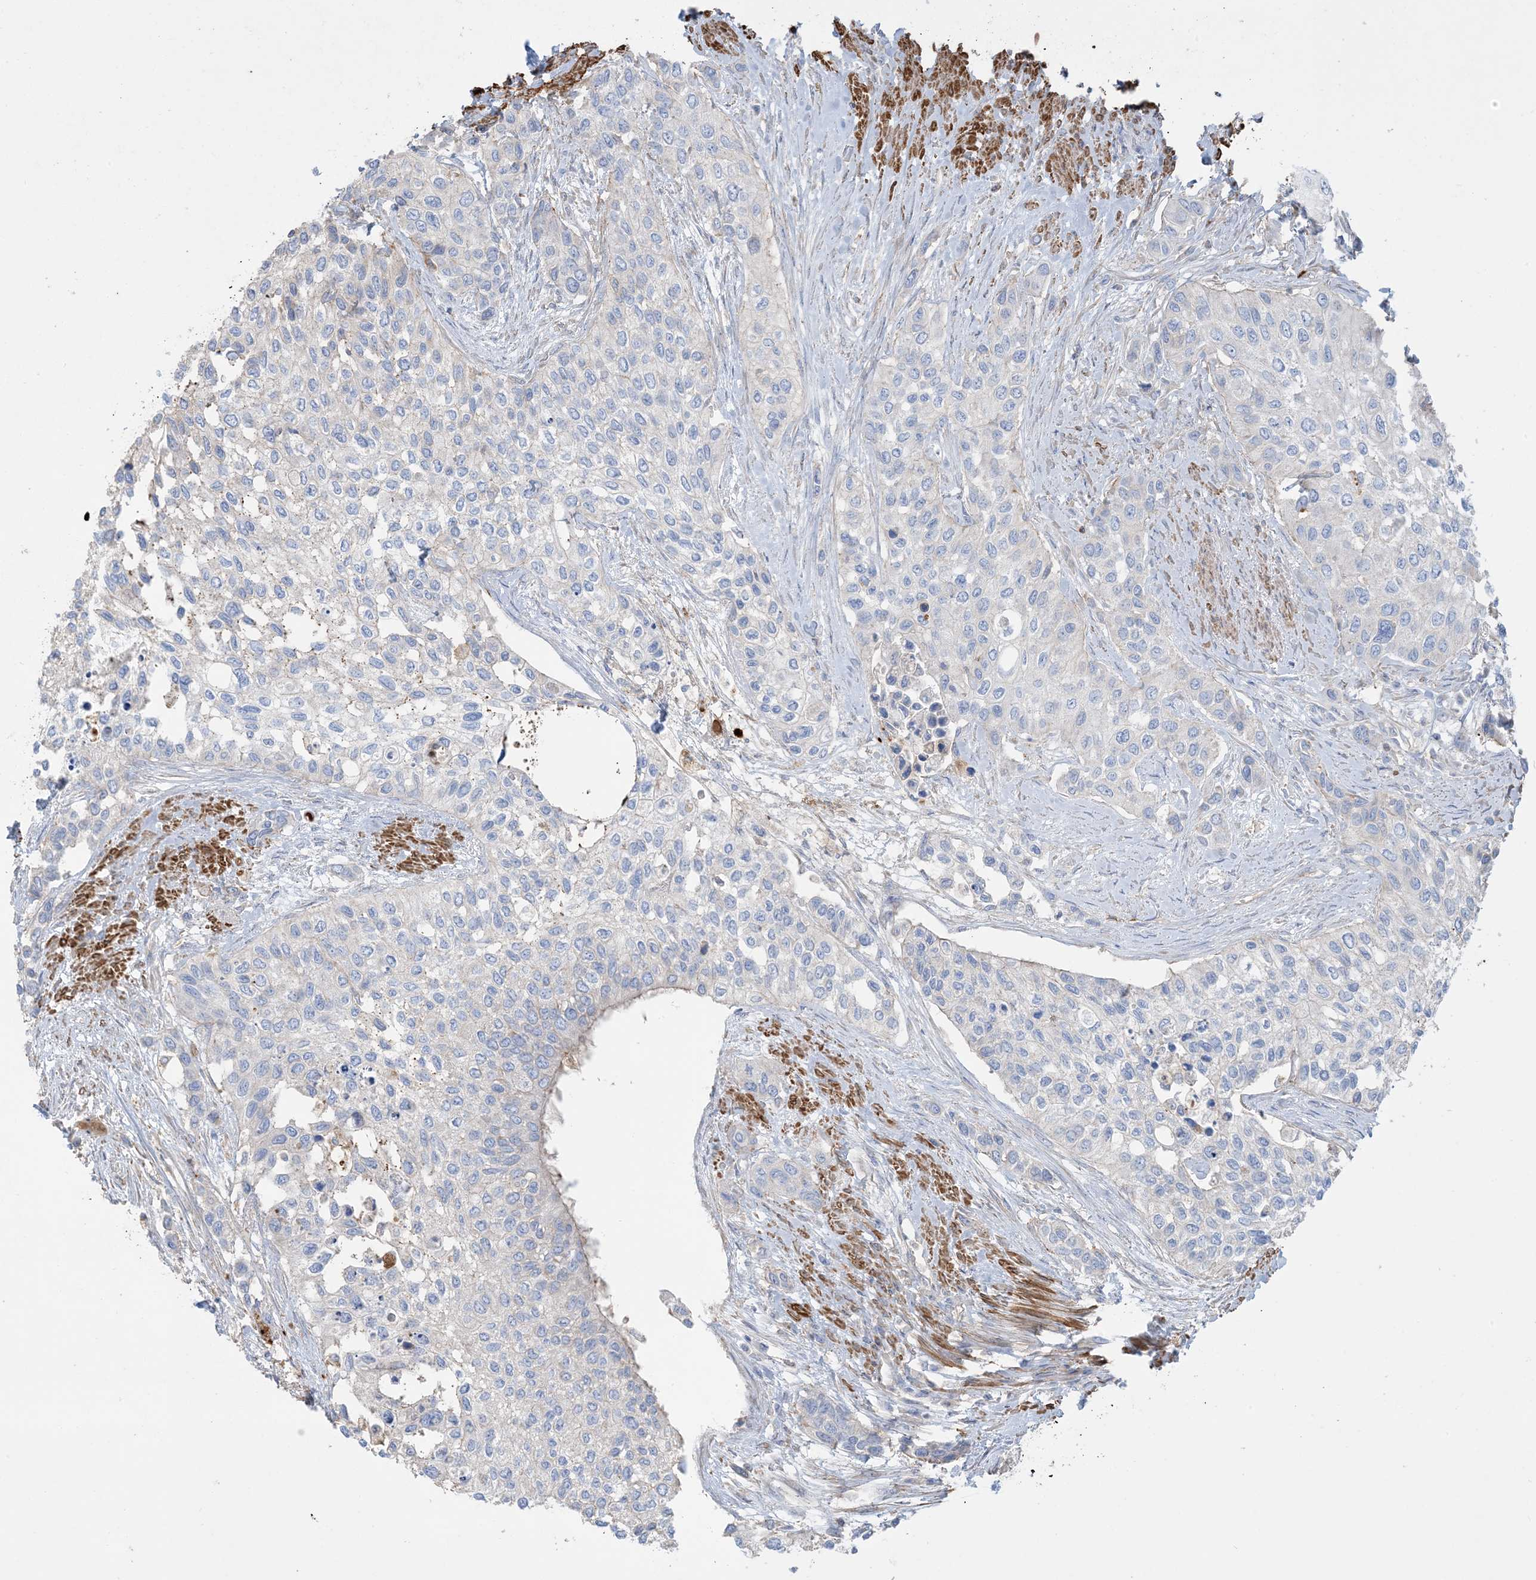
{"staining": {"intensity": "negative", "quantity": "none", "location": "none"}, "tissue": "urothelial cancer", "cell_type": "Tumor cells", "image_type": "cancer", "snomed": [{"axis": "morphology", "description": "Normal tissue, NOS"}, {"axis": "morphology", "description": "Urothelial carcinoma, High grade"}, {"axis": "topography", "description": "Vascular tissue"}, {"axis": "topography", "description": "Urinary bladder"}], "caption": "A micrograph of human high-grade urothelial carcinoma is negative for staining in tumor cells.", "gene": "GTF3C2", "patient": {"sex": "female", "age": 56}}